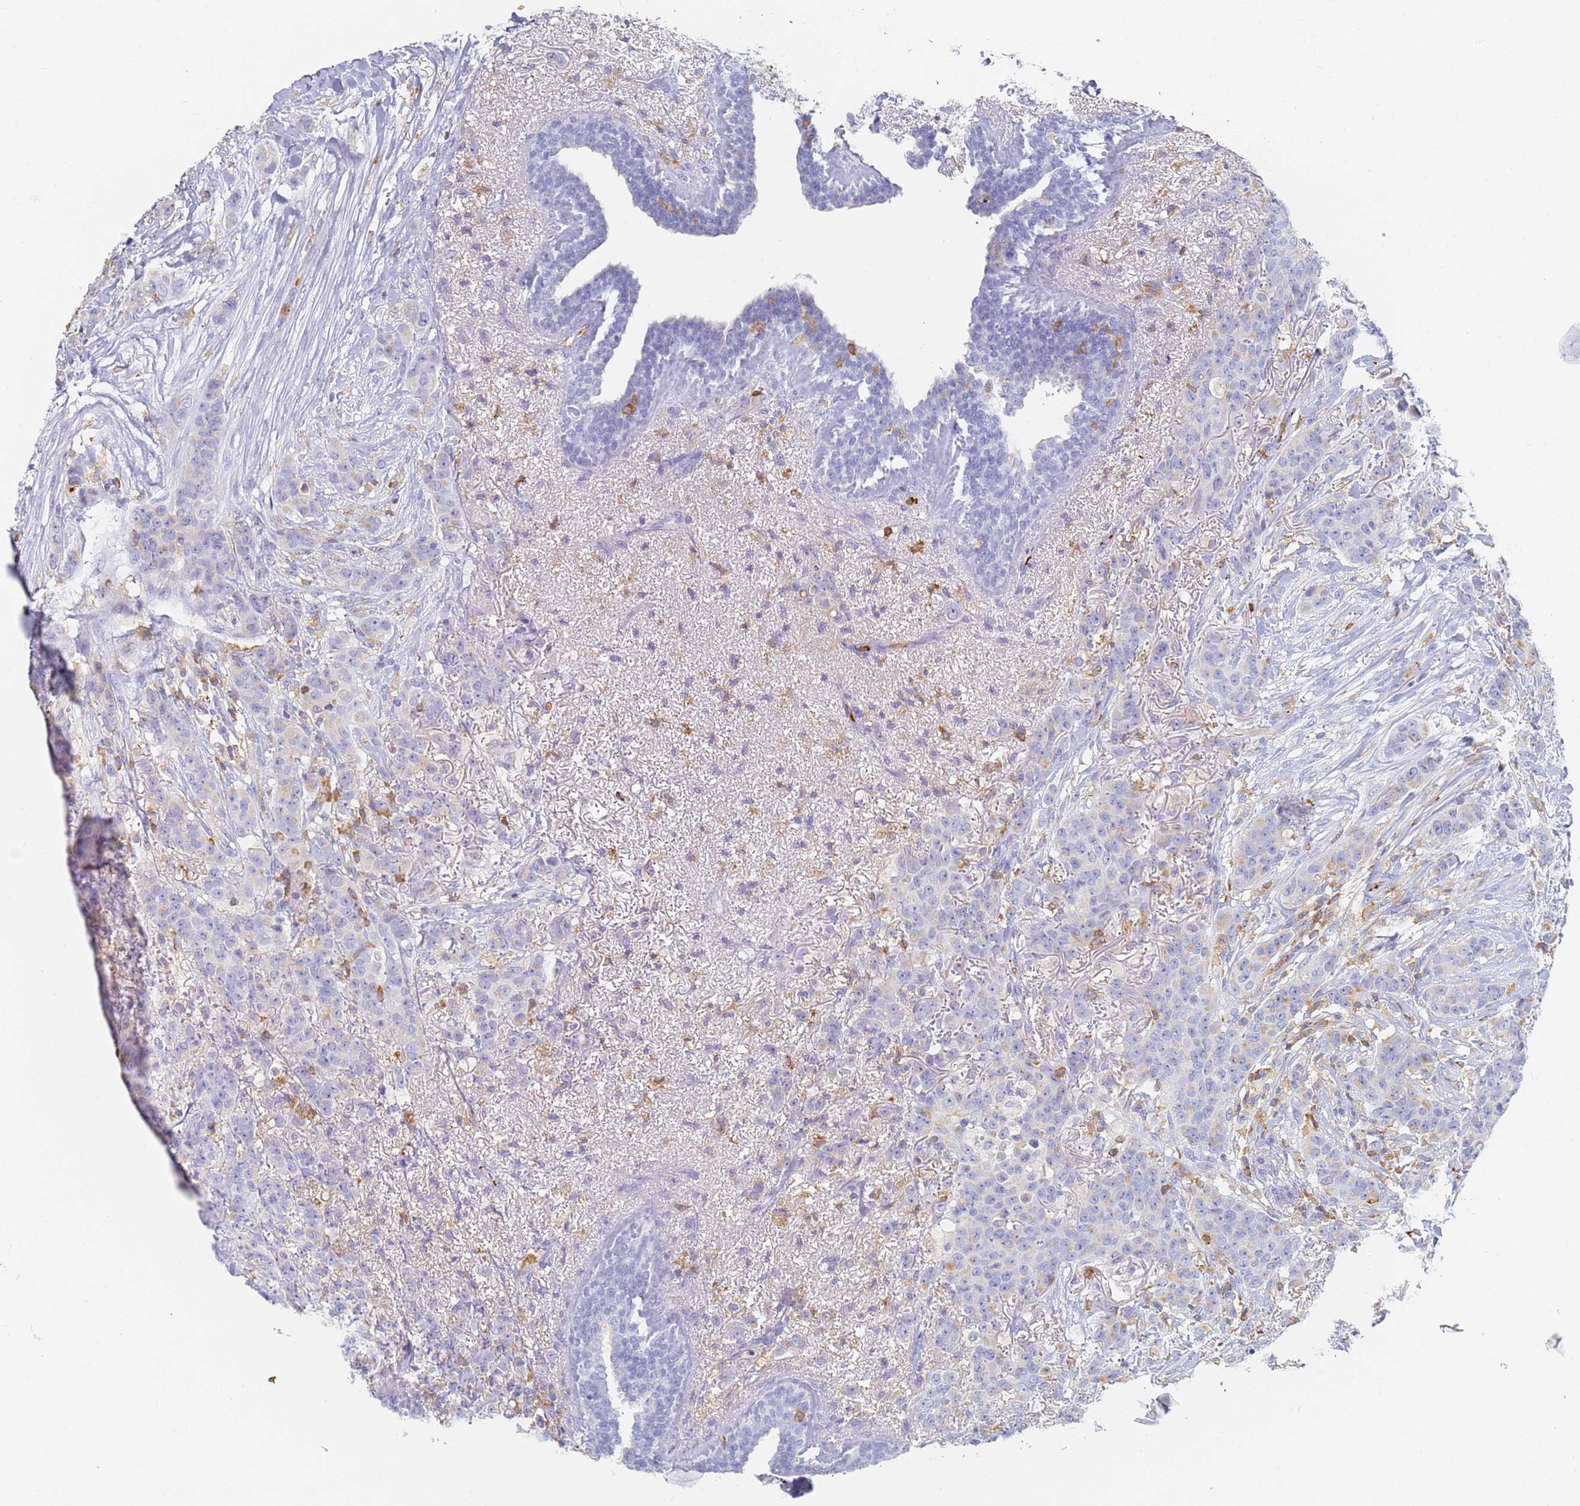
{"staining": {"intensity": "negative", "quantity": "none", "location": "none"}, "tissue": "breast cancer", "cell_type": "Tumor cells", "image_type": "cancer", "snomed": [{"axis": "morphology", "description": "Duct carcinoma"}, {"axis": "topography", "description": "Breast"}], "caption": "Immunohistochemistry (IHC) micrograph of neoplastic tissue: breast infiltrating ductal carcinoma stained with DAB demonstrates no significant protein staining in tumor cells.", "gene": "BIN2", "patient": {"sex": "female", "age": 40}}